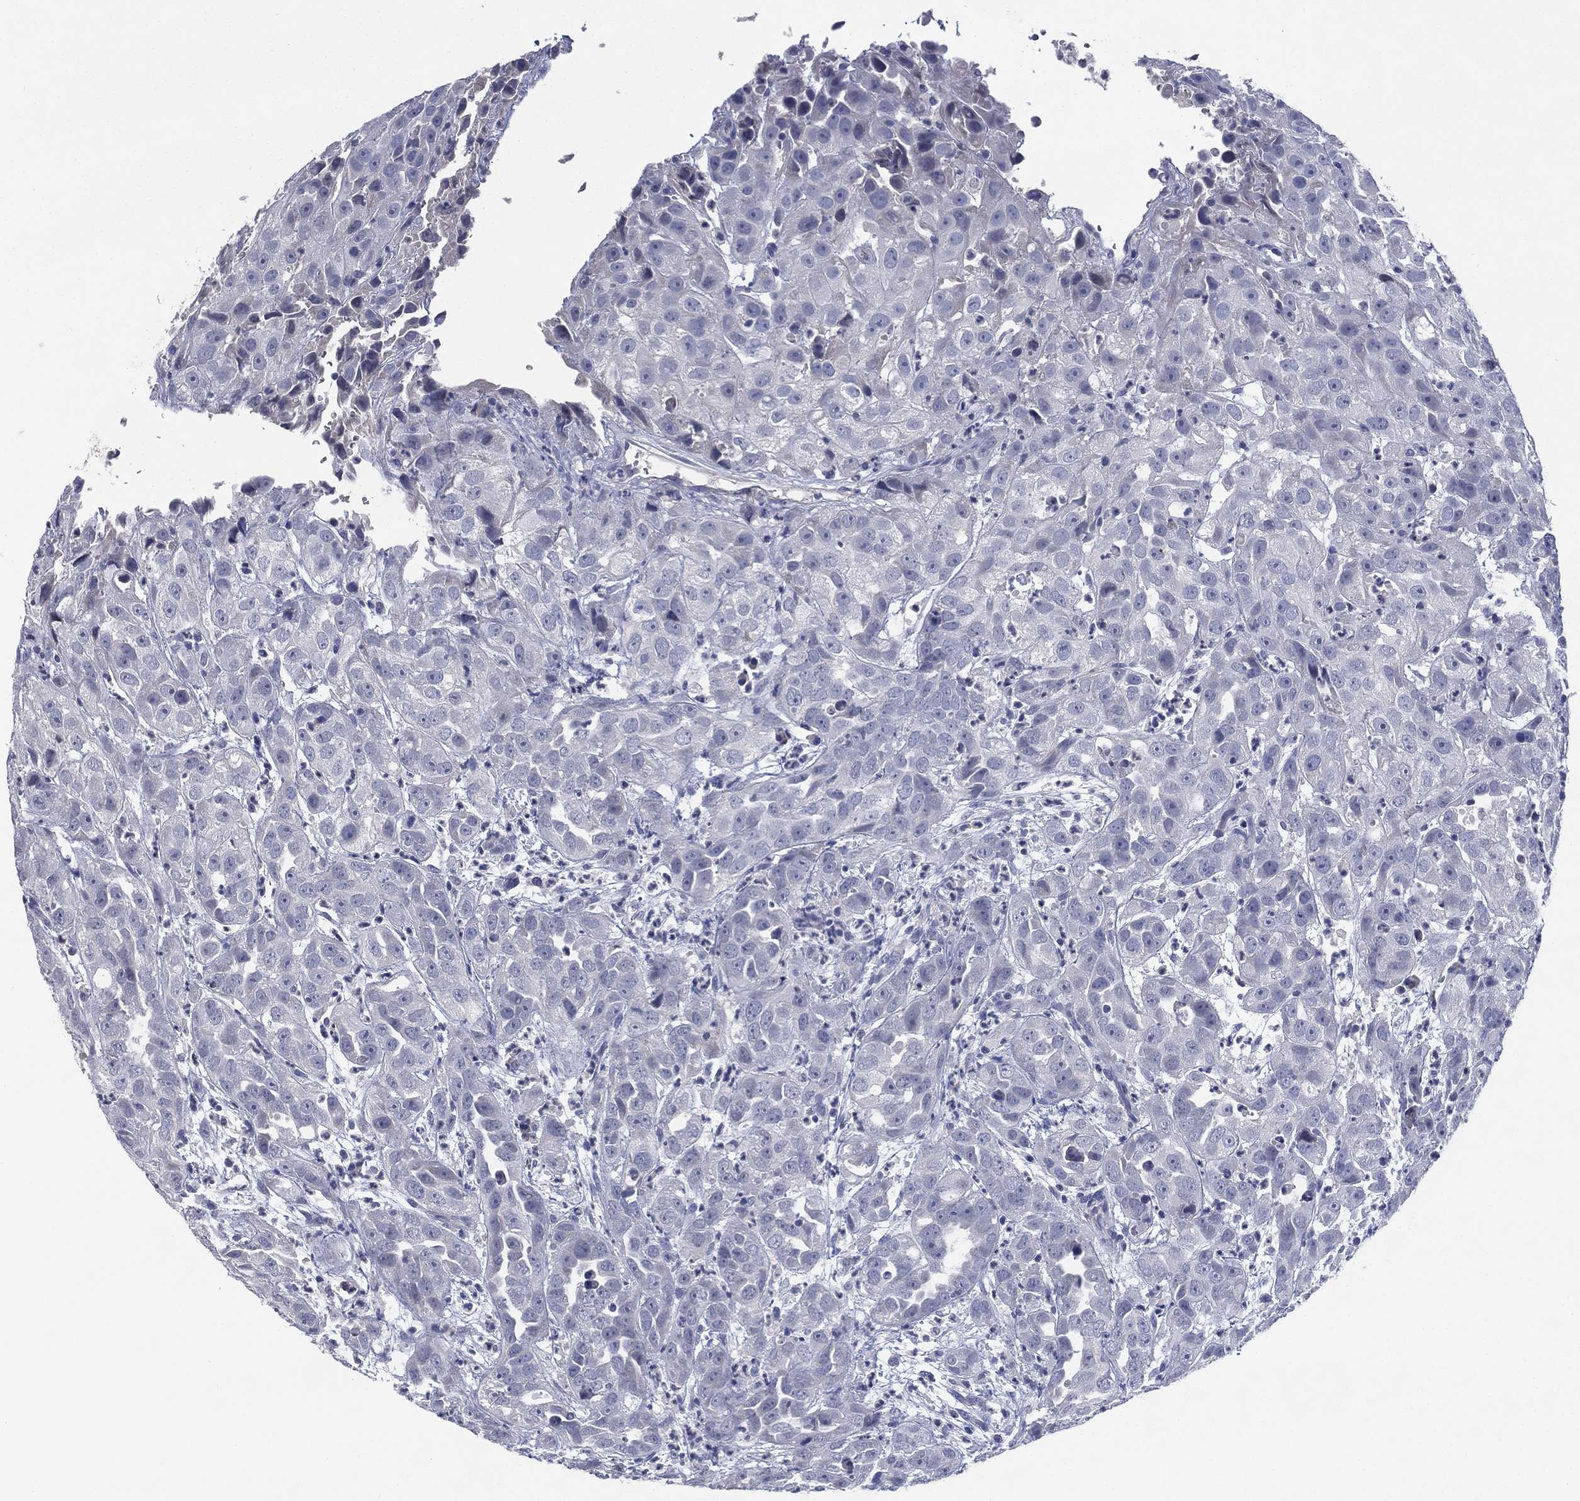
{"staining": {"intensity": "negative", "quantity": "none", "location": "none"}, "tissue": "urothelial cancer", "cell_type": "Tumor cells", "image_type": "cancer", "snomed": [{"axis": "morphology", "description": "Urothelial carcinoma, High grade"}, {"axis": "topography", "description": "Urinary bladder"}], "caption": "There is no significant expression in tumor cells of urothelial cancer. The staining was performed using DAB to visualize the protein expression in brown, while the nuclei were stained in blue with hematoxylin (Magnification: 20x).", "gene": "KRT35", "patient": {"sex": "female", "age": 41}}